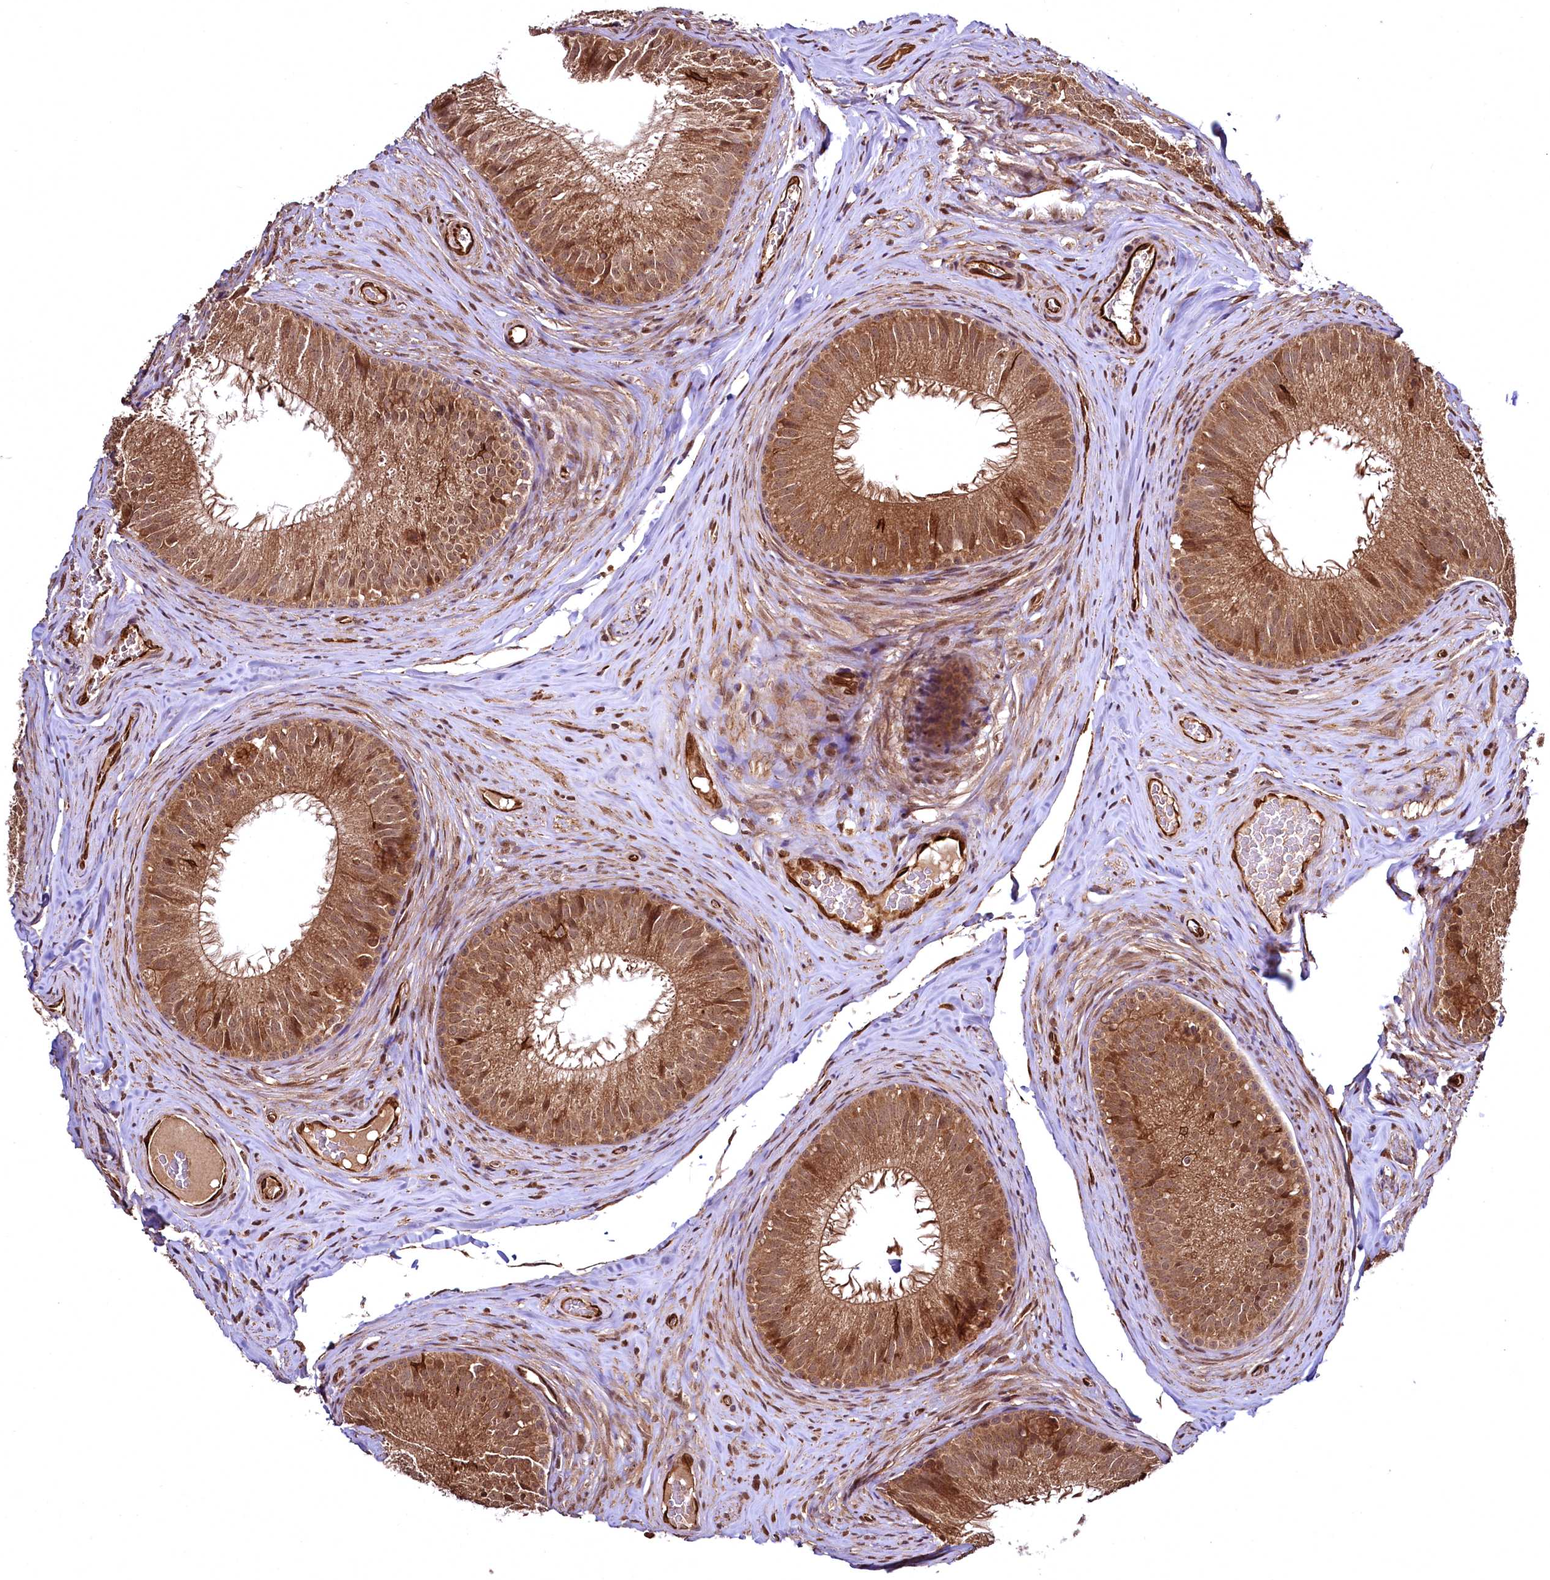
{"staining": {"intensity": "moderate", "quantity": ">75%", "location": "cytoplasmic/membranous"}, "tissue": "epididymis", "cell_type": "Glandular cells", "image_type": "normal", "snomed": [{"axis": "morphology", "description": "Normal tissue, NOS"}, {"axis": "topography", "description": "Epididymis"}], "caption": "Protein staining of benign epididymis shows moderate cytoplasmic/membranous expression in about >75% of glandular cells. (brown staining indicates protein expression, while blue staining denotes nuclei).", "gene": "TBCEL", "patient": {"sex": "male", "age": 34}}